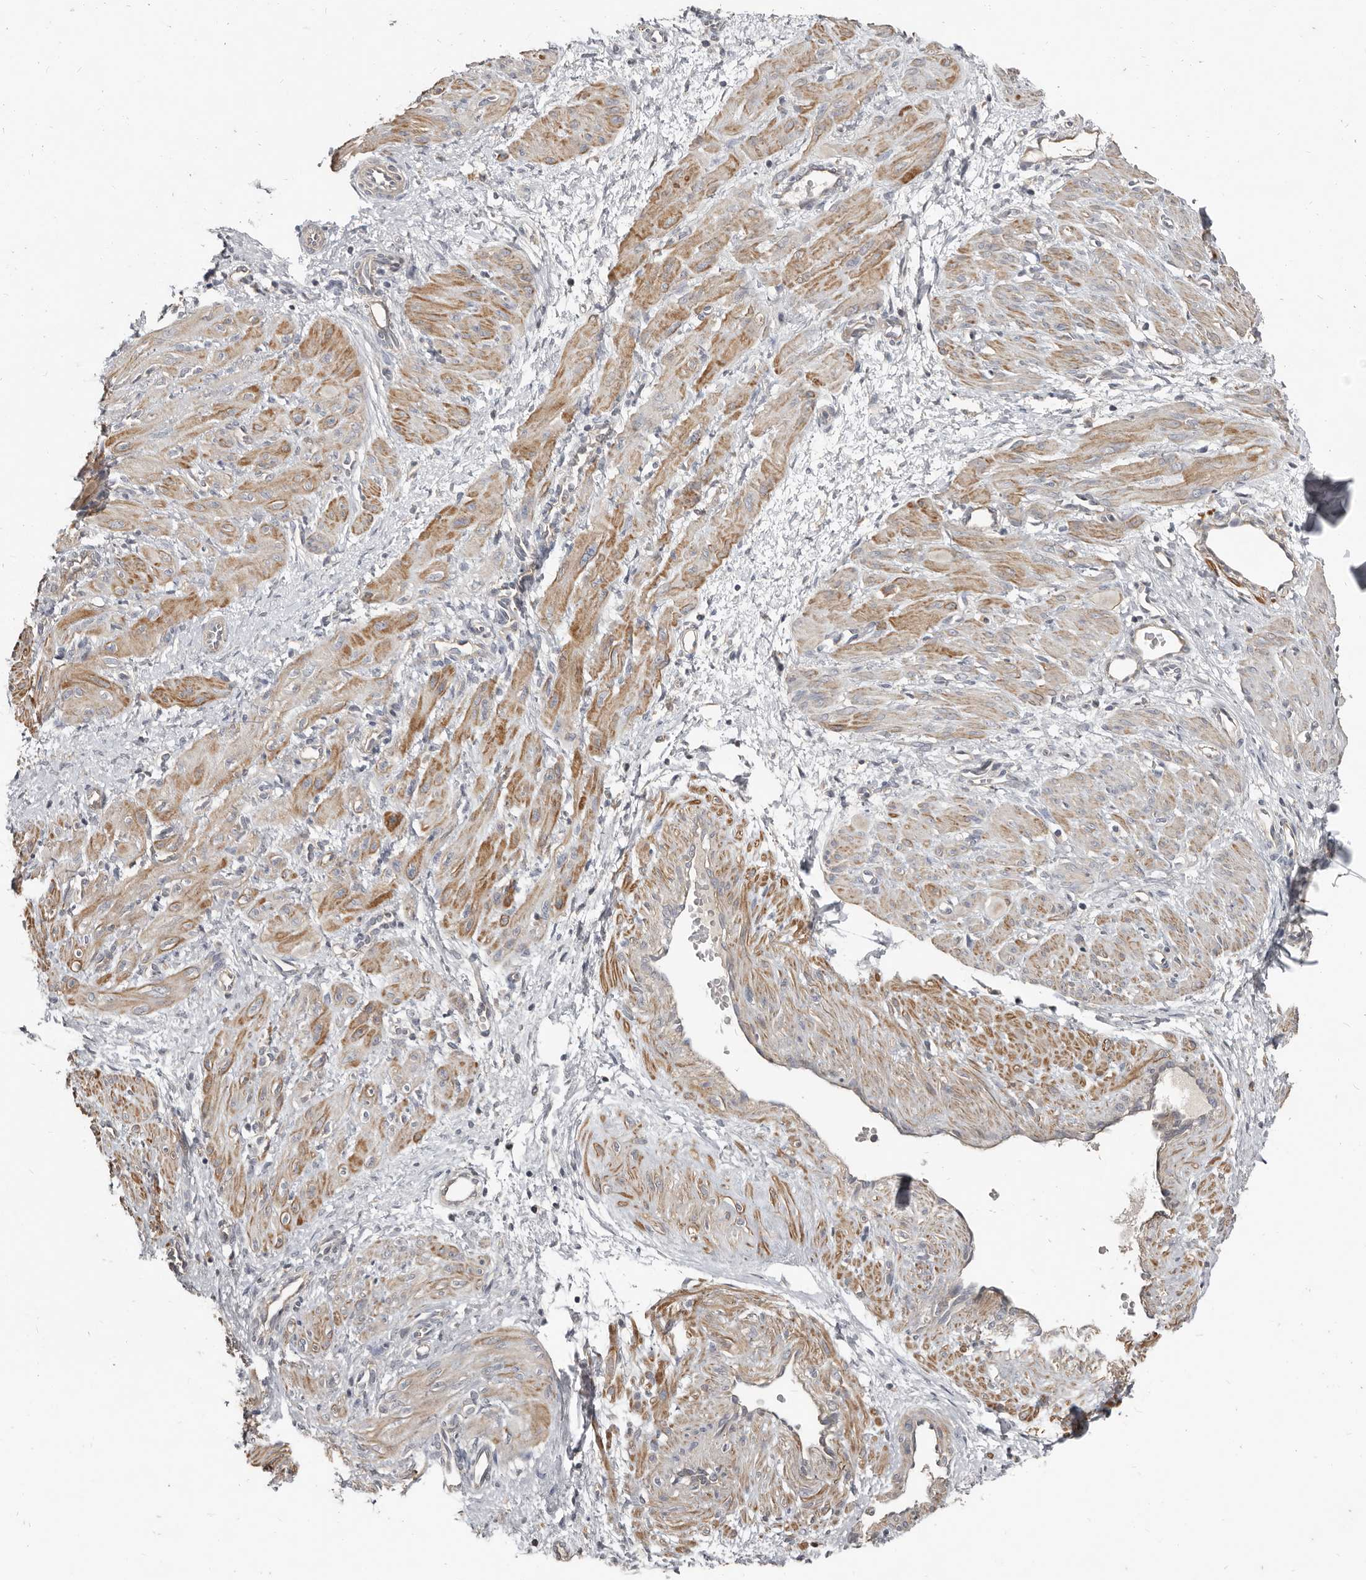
{"staining": {"intensity": "moderate", "quantity": ">75%", "location": "cytoplasmic/membranous"}, "tissue": "smooth muscle", "cell_type": "Smooth muscle cells", "image_type": "normal", "snomed": [{"axis": "morphology", "description": "Normal tissue, NOS"}, {"axis": "topography", "description": "Endometrium"}], "caption": "This is an image of immunohistochemistry staining of unremarkable smooth muscle, which shows moderate expression in the cytoplasmic/membranous of smooth muscle cells.", "gene": "AKNAD1", "patient": {"sex": "female", "age": 33}}